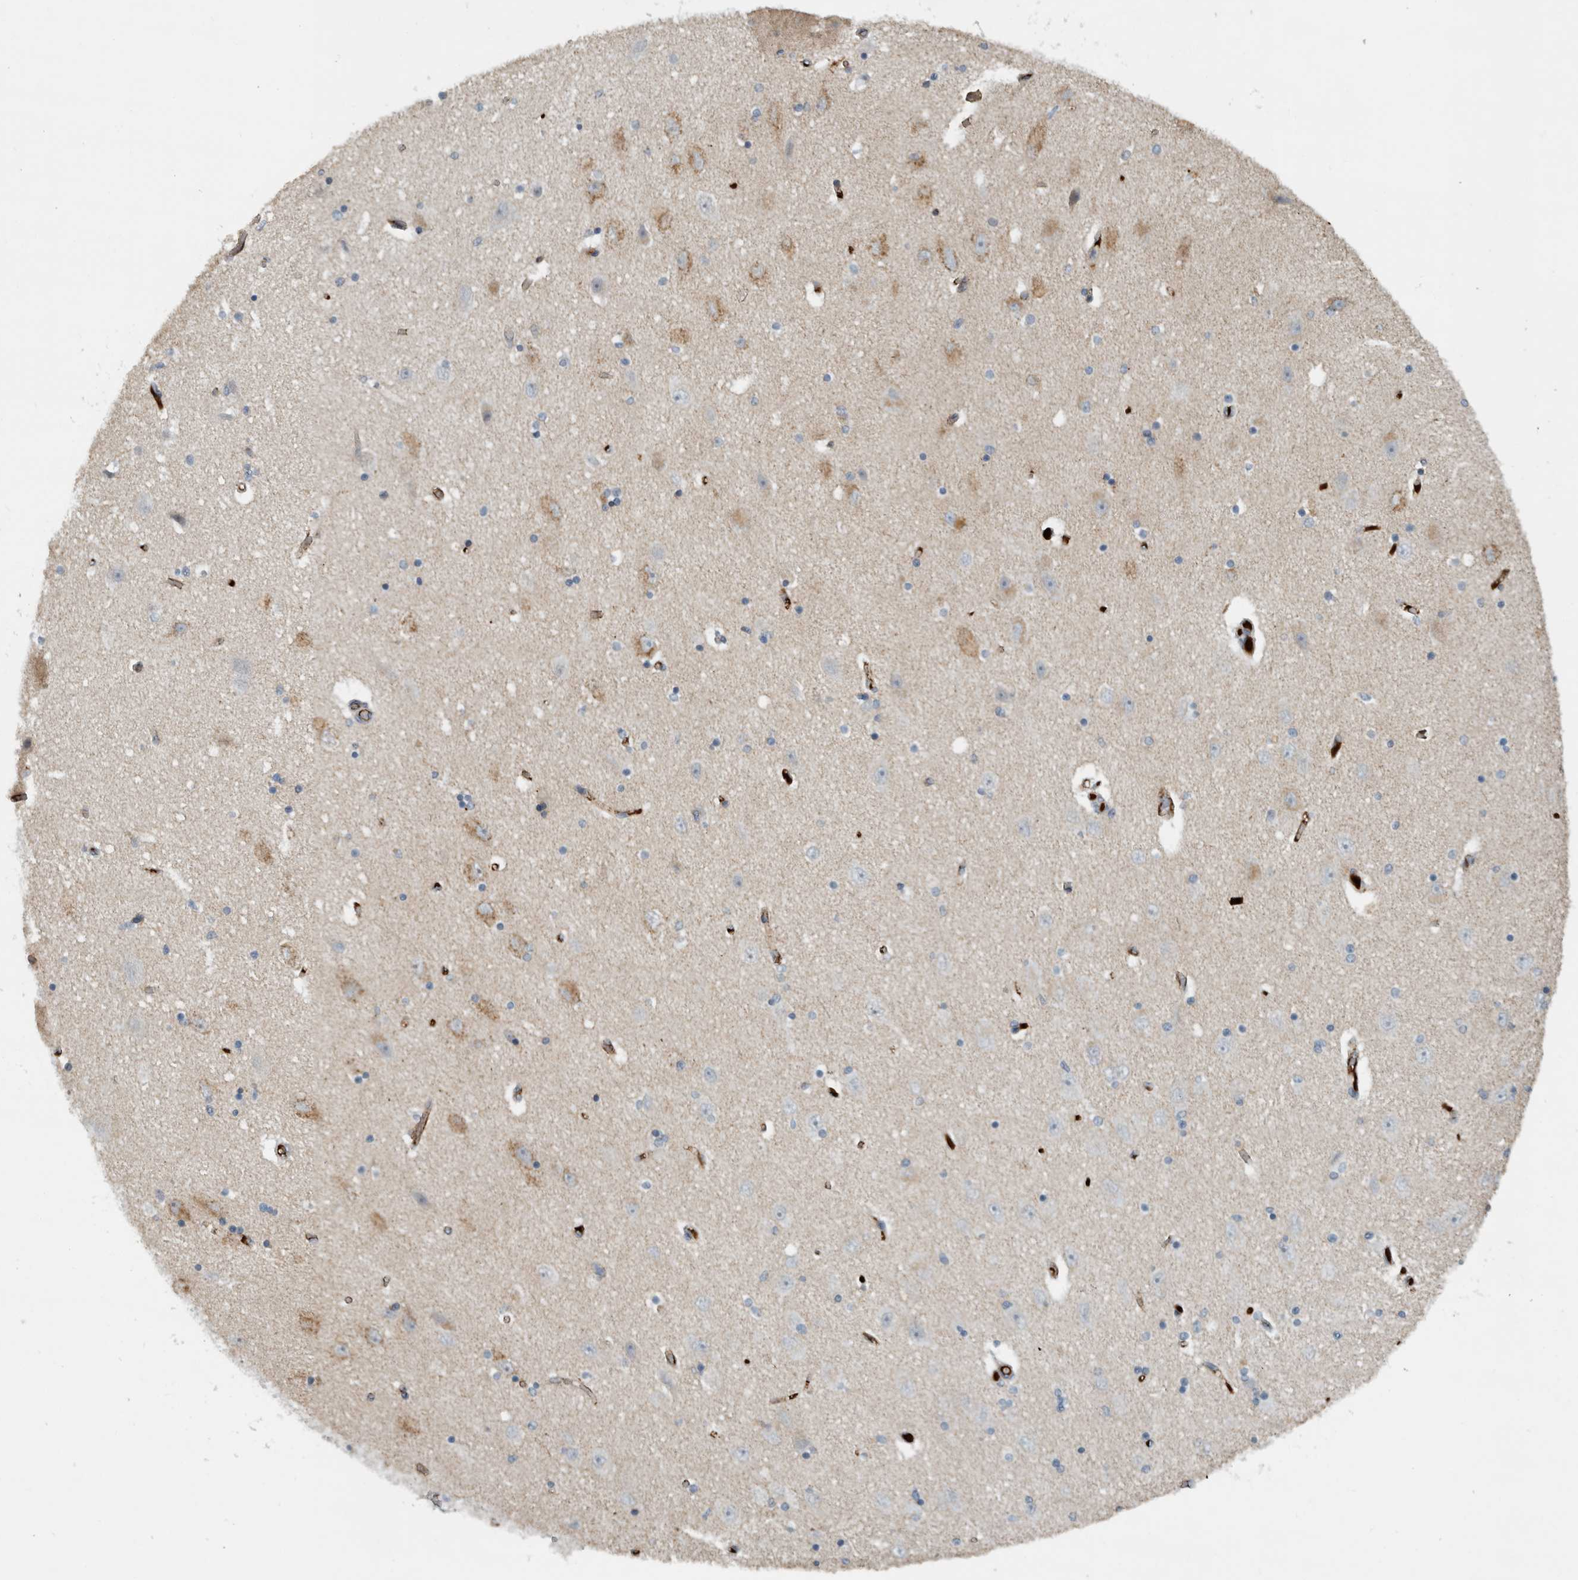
{"staining": {"intensity": "negative", "quantity": "none", "location": "none"}, "tissue": "hippocampus", "cell_type": "Glial cells", "image_type": "normal", "snomed": [{"axis": "morphology", "description": "Normal tissue, NOS"}, {"axis": "topography", "description": "Hippocampus"}], "caption": "This is an immunohistochemistry micrograph of unremarkable hippocampus. There is no staining in glial cells.", "gene": "FN1", "patient": {"sex": "female", "age": 54}}